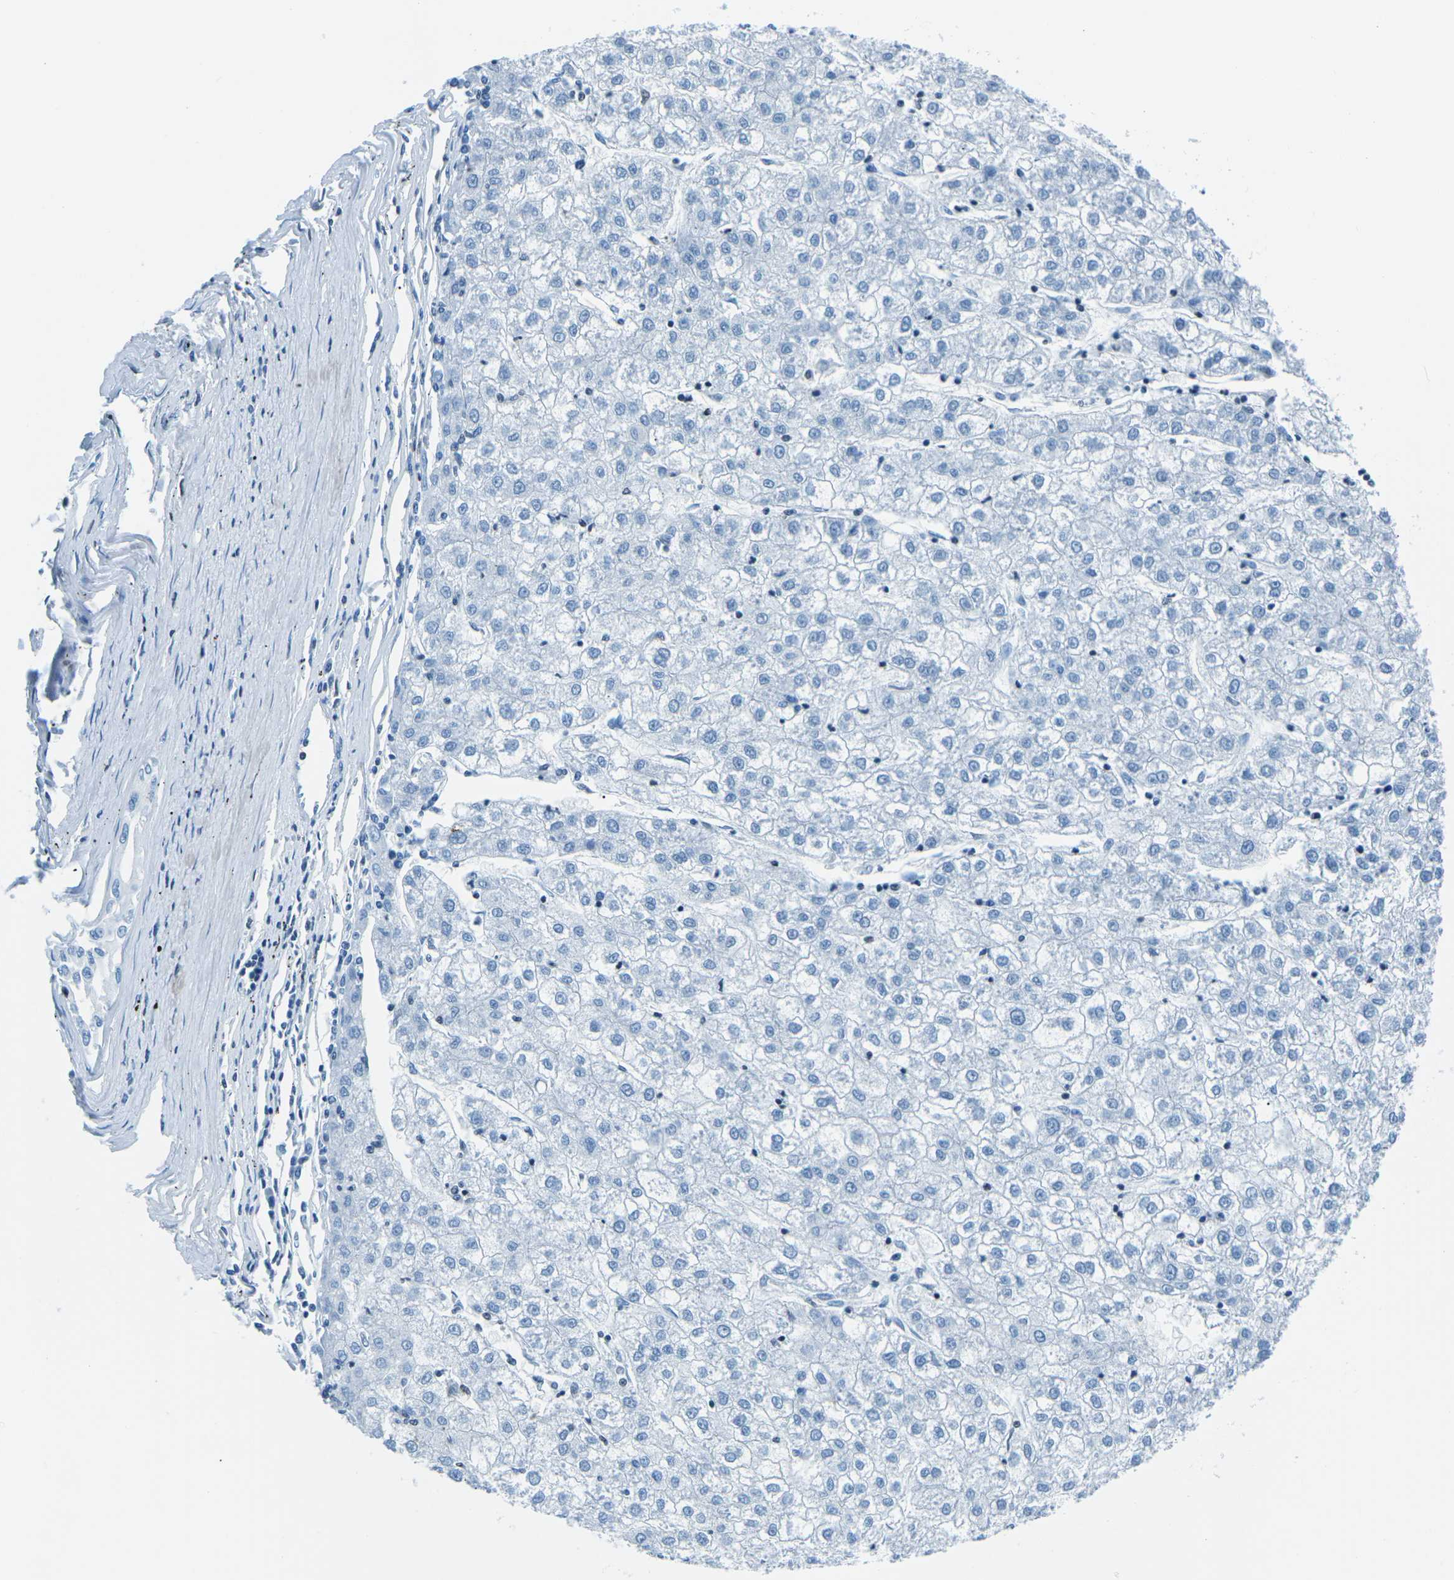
{"staining": {"intensity": "negative", "quantity": "none", "location": "none"}, "tissue": "liver cancer", "cell_type": "Tumor cells", "image_type": "cancer", "snomed": [{"axis": "morphology", "description": "Carcinoma, Hepatocellular, NOS"}, {"axis": "topography", "description": "Liver"}], "caption": "The histopathology image demonstrates no significant staining in tumor cells of liver cancer.", "gene": "CELF2", "patient": {"sex": "male", "age": 72}}